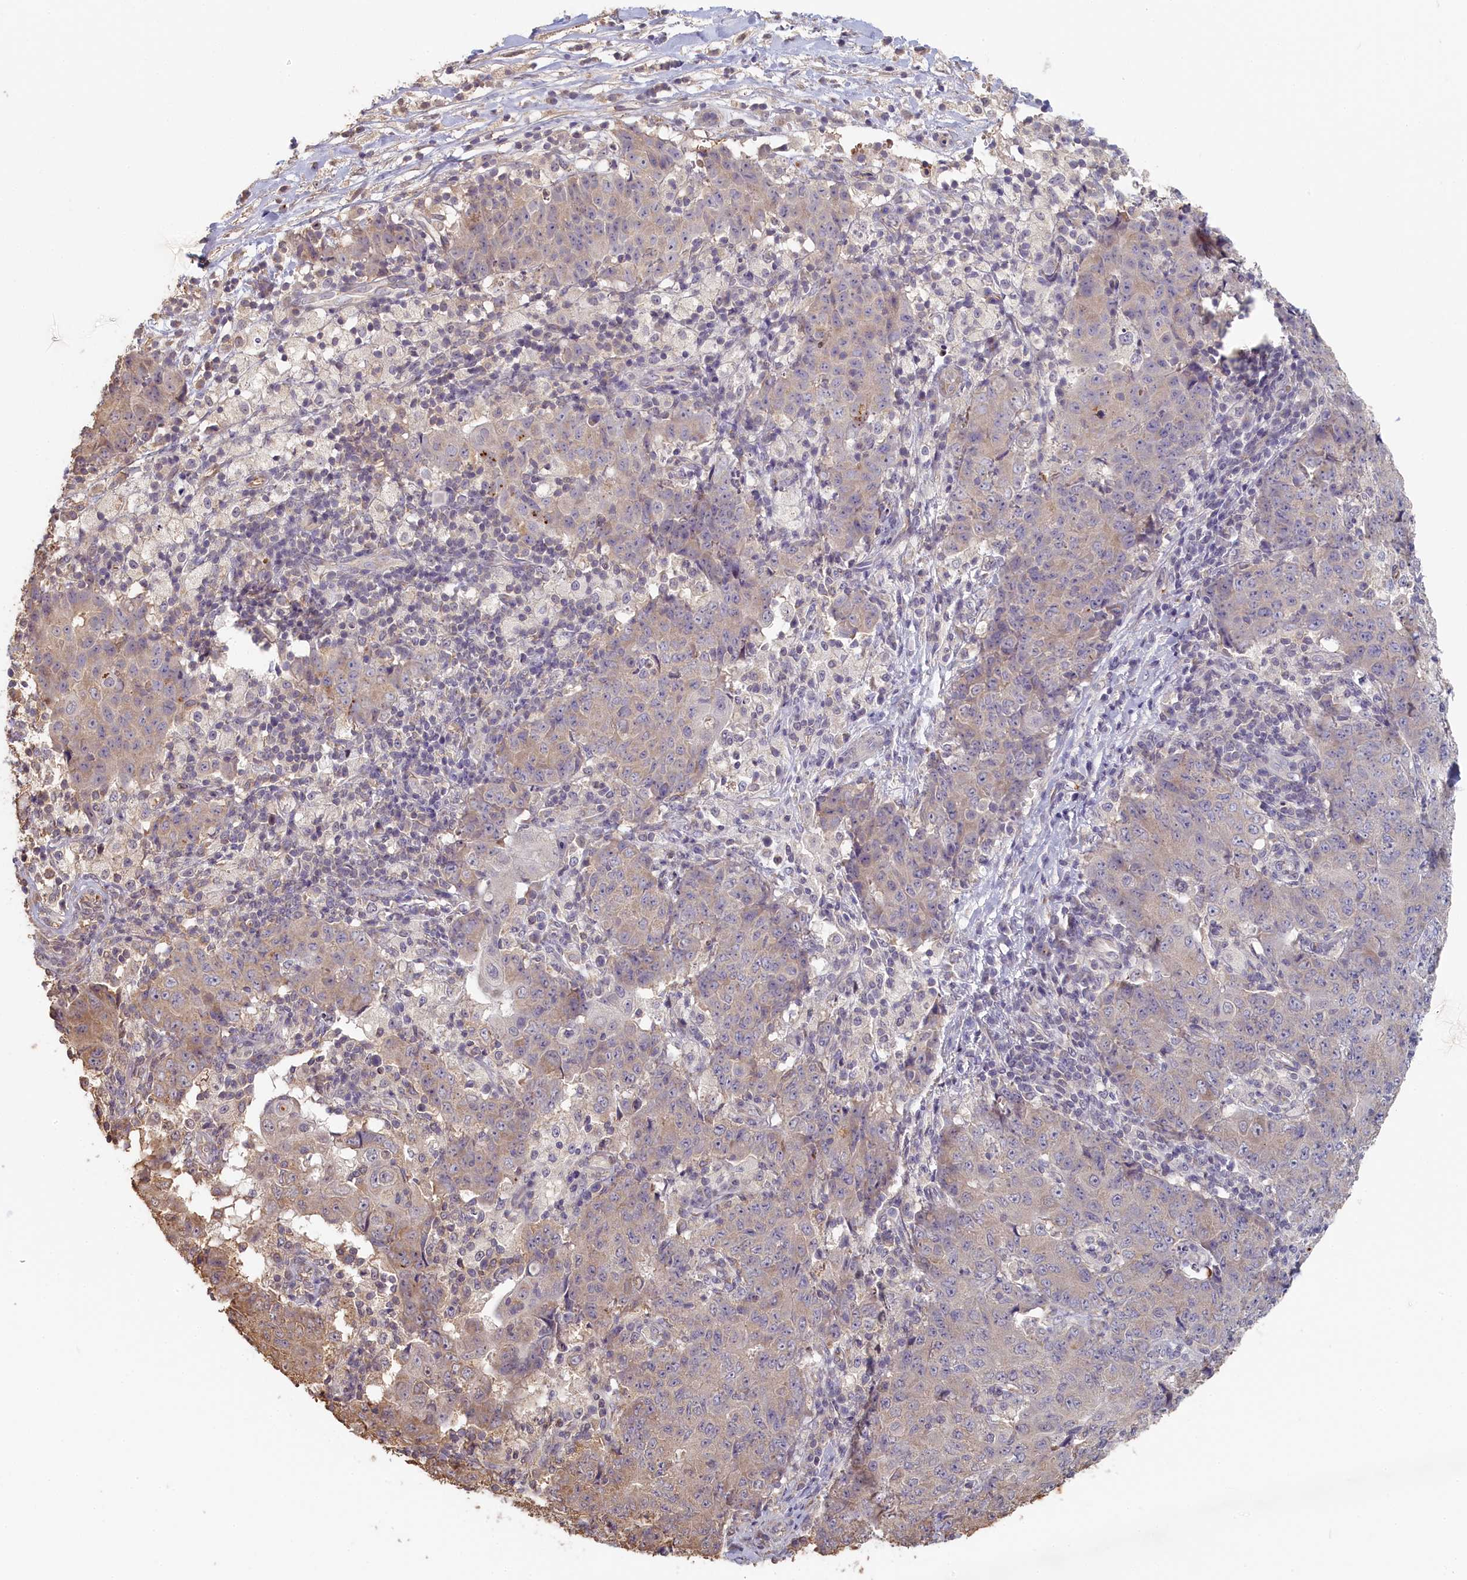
{"staining": {"intensity": "weak", "quantity": "<25%", "location": "cytoplasmic/membranous"}, "tissue": "ovarian cancer", "cell_type": "Tumor cells", "image_type": "cancer", "snomed": [{"axis": "morphology", "description": "Carcinoma, endometroid"}, {"axis": "topography", "description": "Ovary"}], "caption": "A histopathology image of human ovarian cancer is negative for staining in tumor cells. (DAB IHC, high magnification).", "gene": "STX16", "patient": {"sex": "female", "age": 42}}